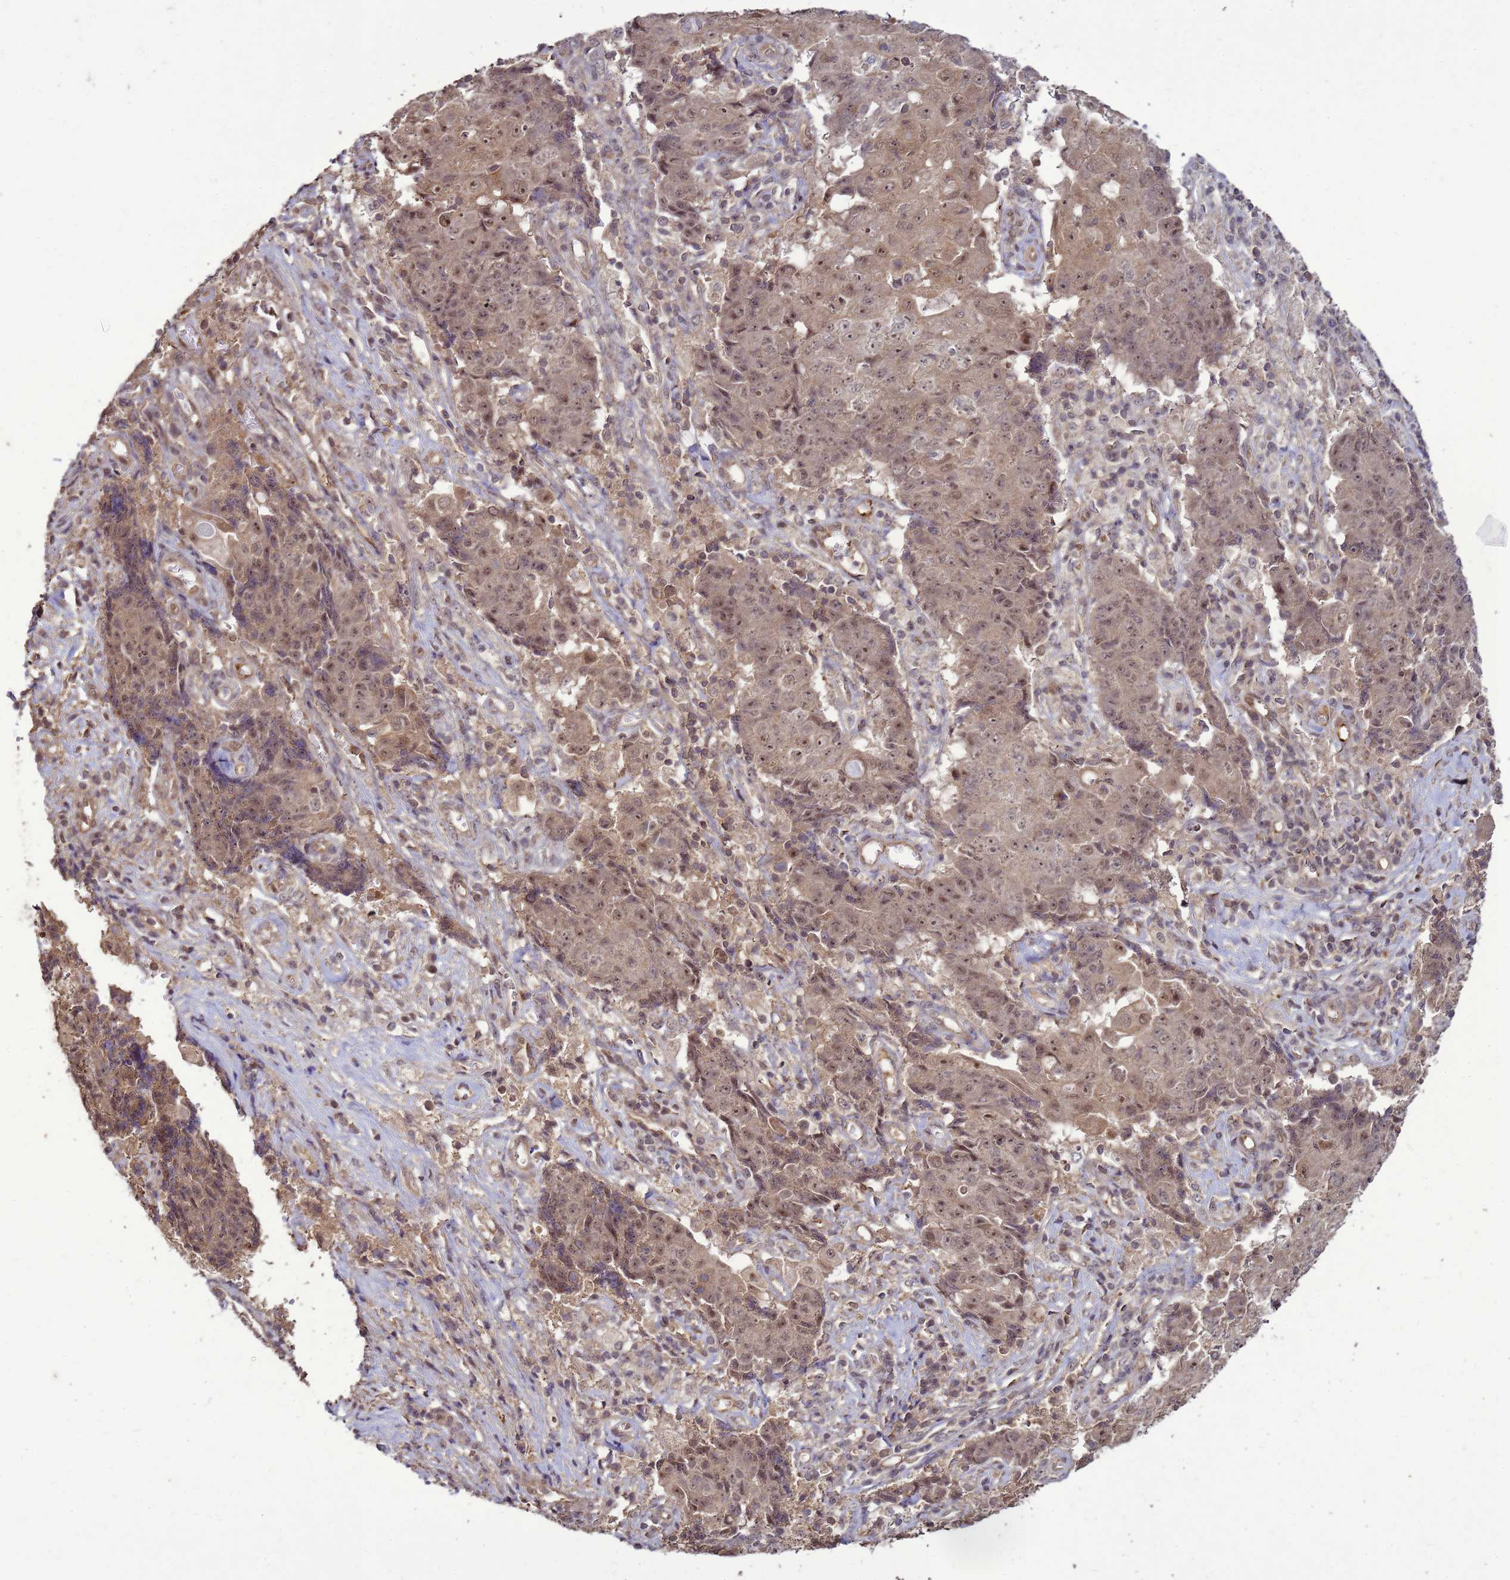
{"staining": {"intensity": "moderate", "quantity": ">75%", "location": "nuclear"}, "tissue": "ovarian cancer", "cell_type": "Tumor cells", "image_type": "cancer", "snomed": [{"axis": "morphology", "description": "Carcinoma, endometroid"}, {"axis": "topography", "description": "Ovary"}], "caption": "Tumor cells demonstrate medium levels of moderate nuclear expression in about >75% of cells in ovarian endometroid carcinoma.", "gene": "CRBN", "patient": {"sex": "female", "age": 42}}